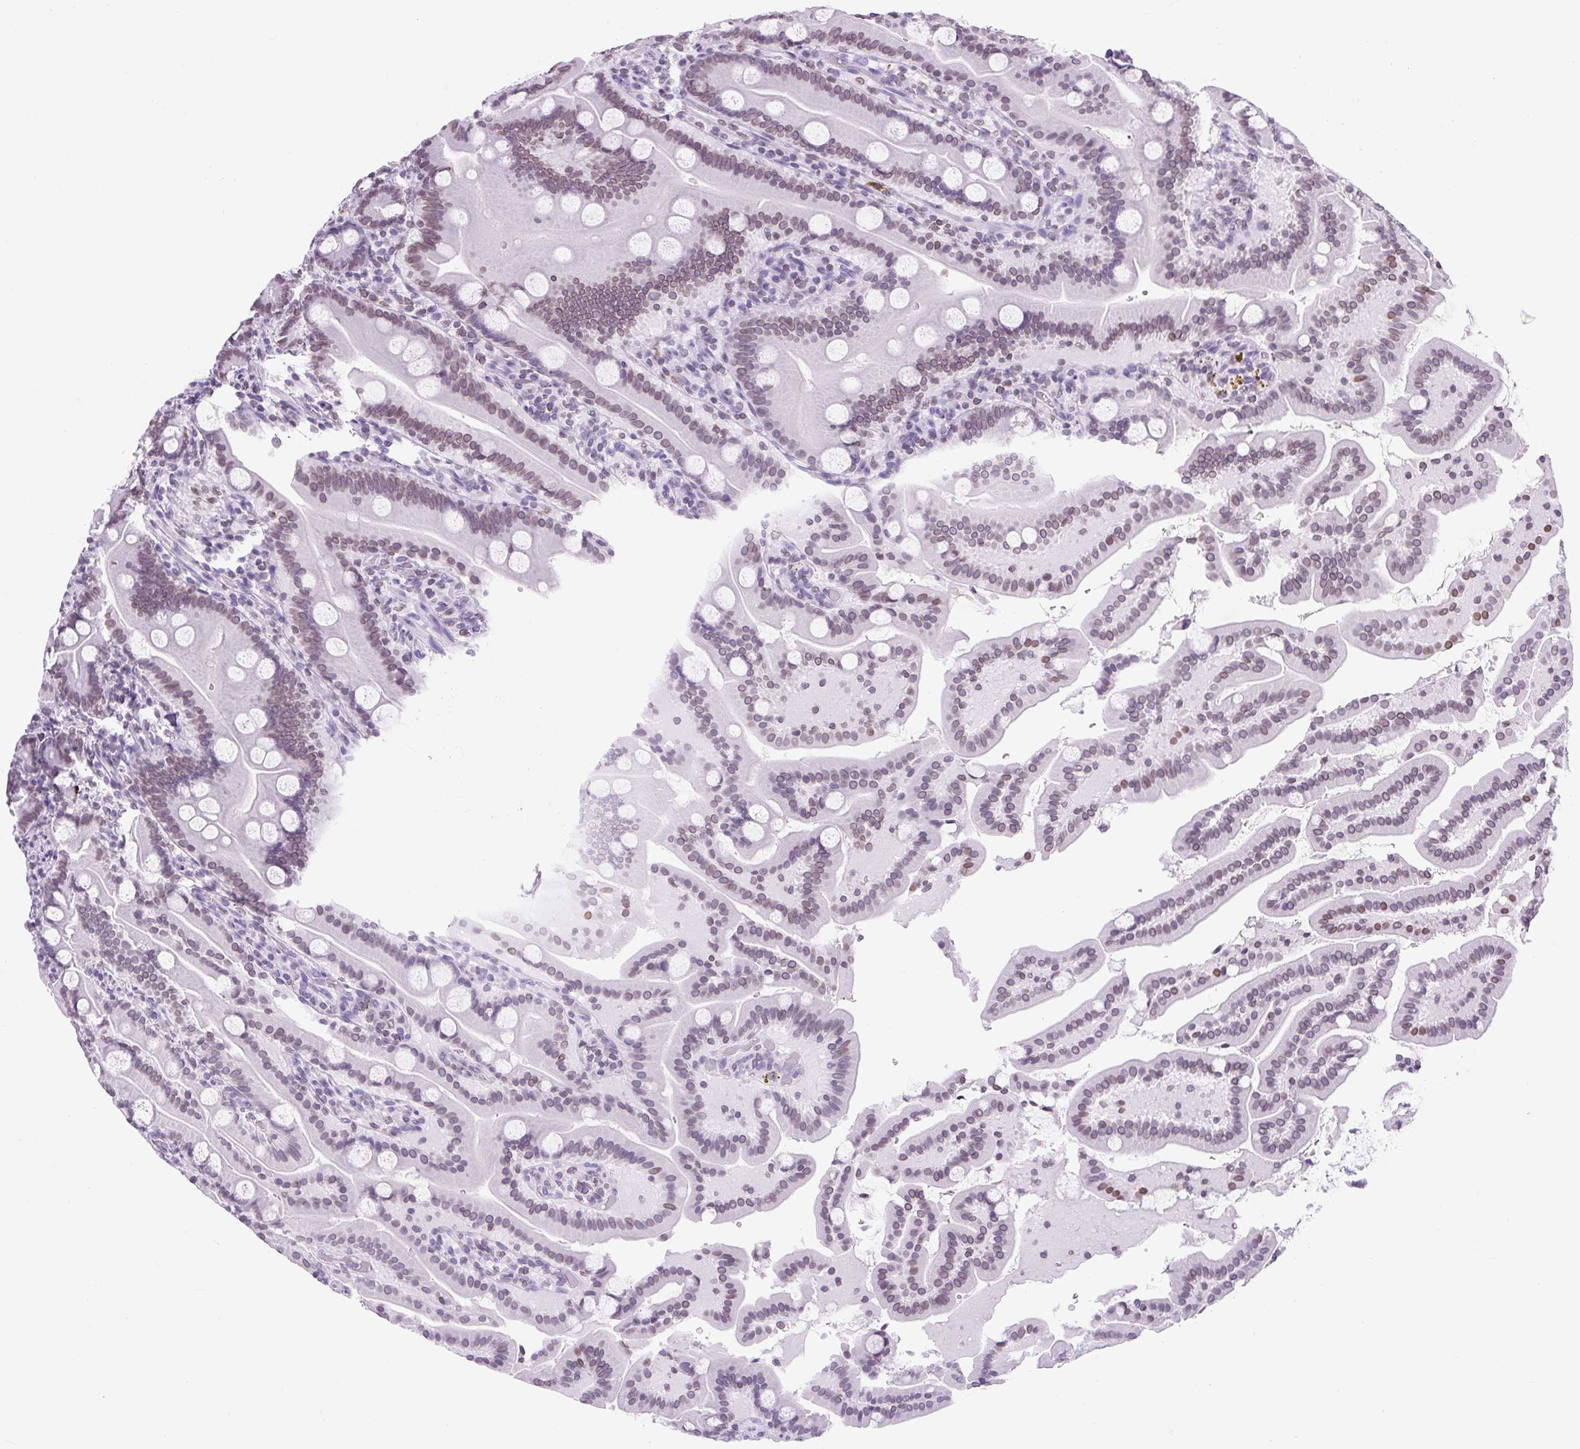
{"staining": {"intensity": "moderate", "quantity": "<25%", "location": "cytoplasmic/membranous,nuclear"}, "tissue": "duodenum", "cell_type": "Glandular cells", "image_type": "normal", "snomed": [{"axis": "morphology", "description": "Normal tissue, NOS"}, {"axis": "topography", "description": "Duodenum"}], "caption": "This photomicrograph displays immunohistochemistry staining of normal human duodenum, with low moderate cytoplasmic/membranous,nuclear staining in approximately <25% of glandular cells.", "gene": "VPREB1", "patient": {"sex": "male", "age": 55}}